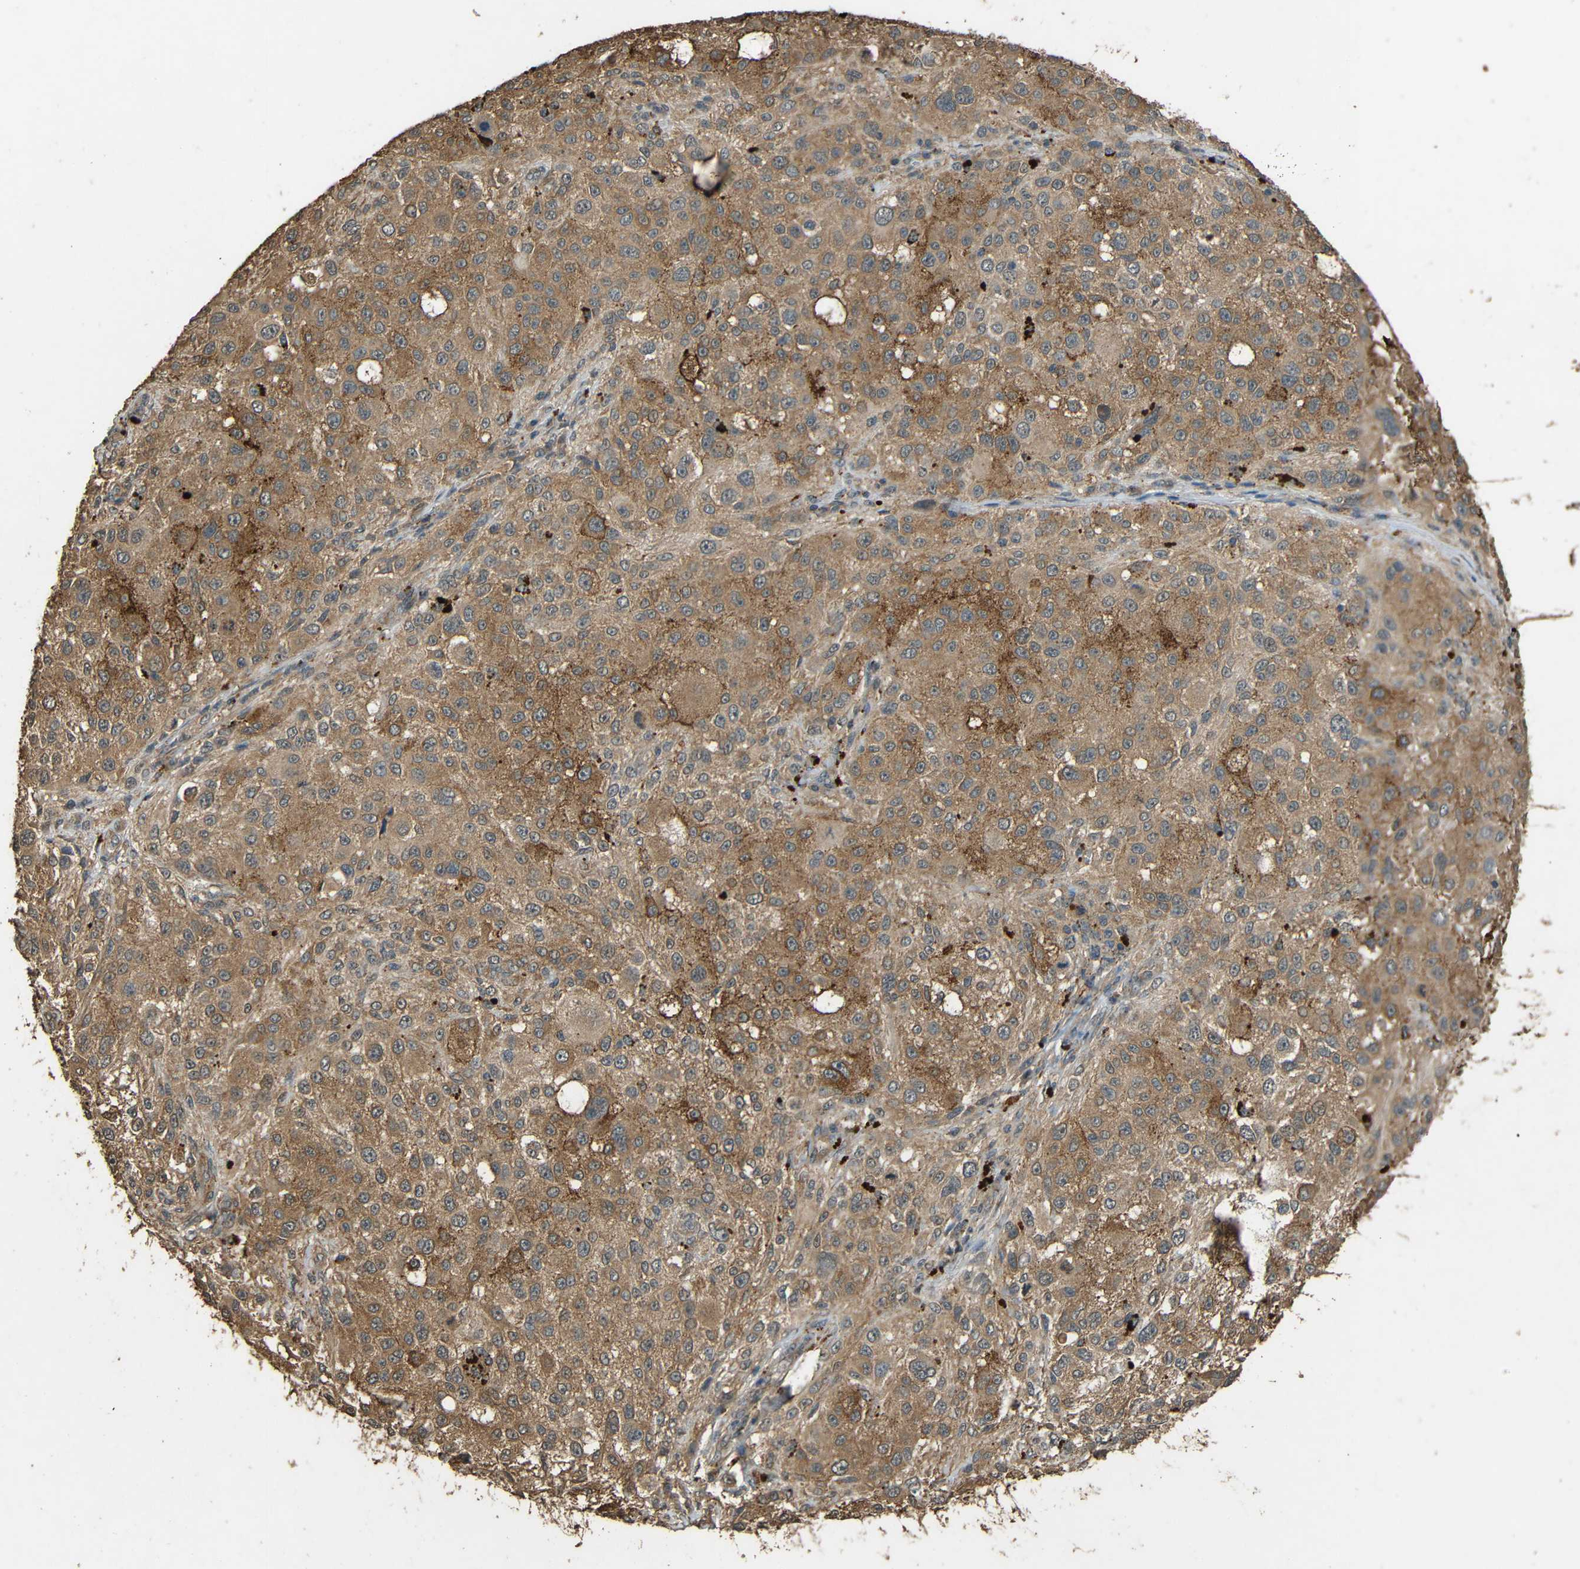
{"staining": {"intensity": "moderate", "quantity": ">75%", "location": "cytoplasmic/membranous"}, "tissue": "melanoma", "cell_type": "Tumor cells", "image_type": "cancer", "snomed": [{"axis": "morphology", "description": "Necrosis, NOS"}, {"axis": "morphology", "description": "Malignant melanoma, NOS"}, {"axis": "topography", "description": "Skin"}], "caption": "Protein expression analysis of malignant melanoma exhibits moderate cytoplasmic/membranous expression in about >75% of tumor cells.", "gene": "PDE5A", "patient": {"sex": "female", "age": 87}}